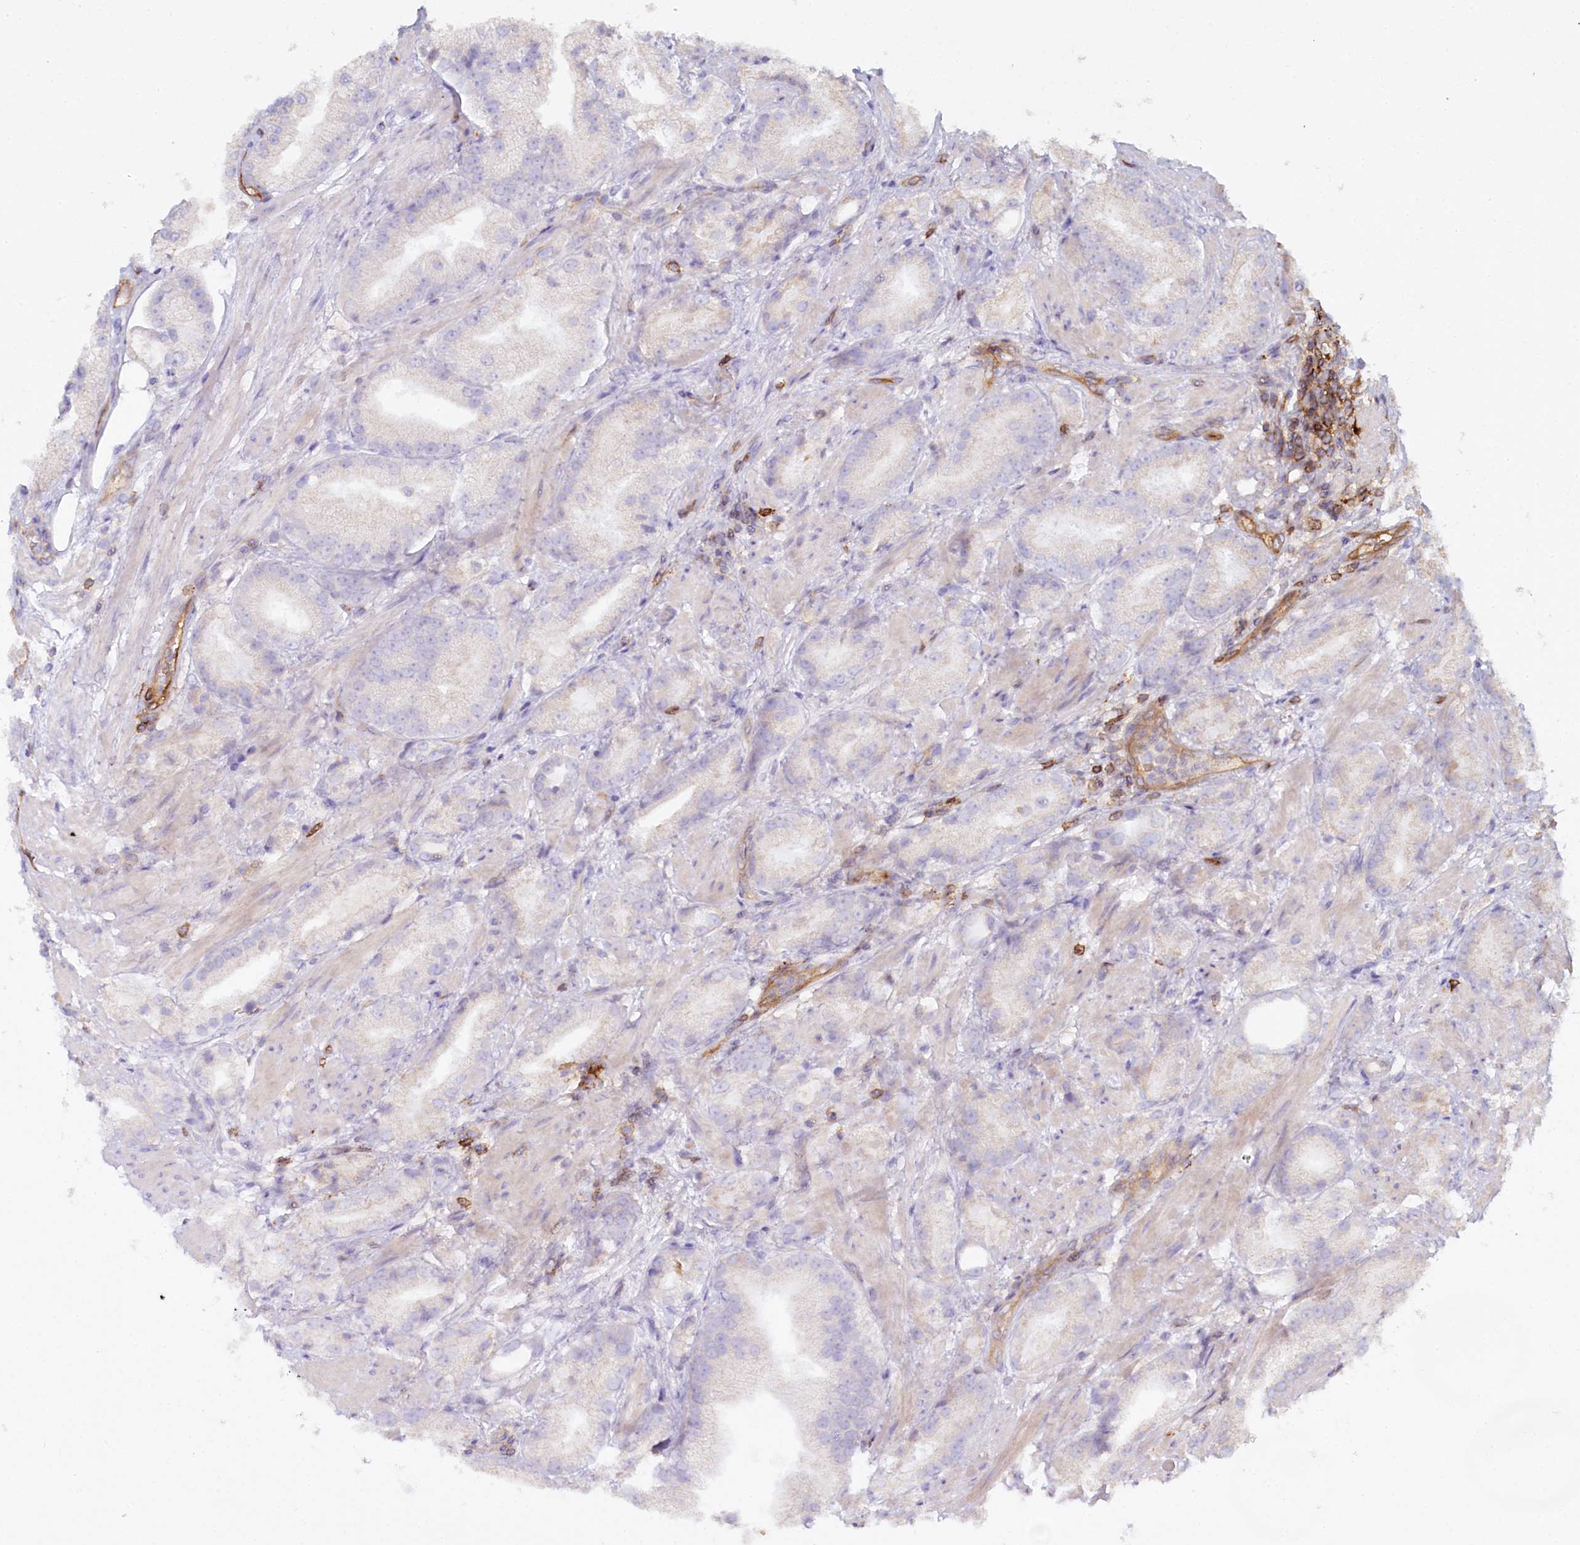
{"staining": {"intensity": "negative", "quantity": "none", "location": "none"}, "tissue": "prostate cancer", "cell_type": "Tumor cells", "image_type": "cancer", "snomed": [{"axis": "morphology", "description": "Adenocarcinoma, Low grade"}, {"axis": "topography", "description": "Prostate"}], "caption": "Immunohistochemical staining of adenocarcinoma (low-grade) (prostate) shows no significant staining in tumor cells.", "gene": "RBP5", "patient": {"sex": "male", "age": 67}}